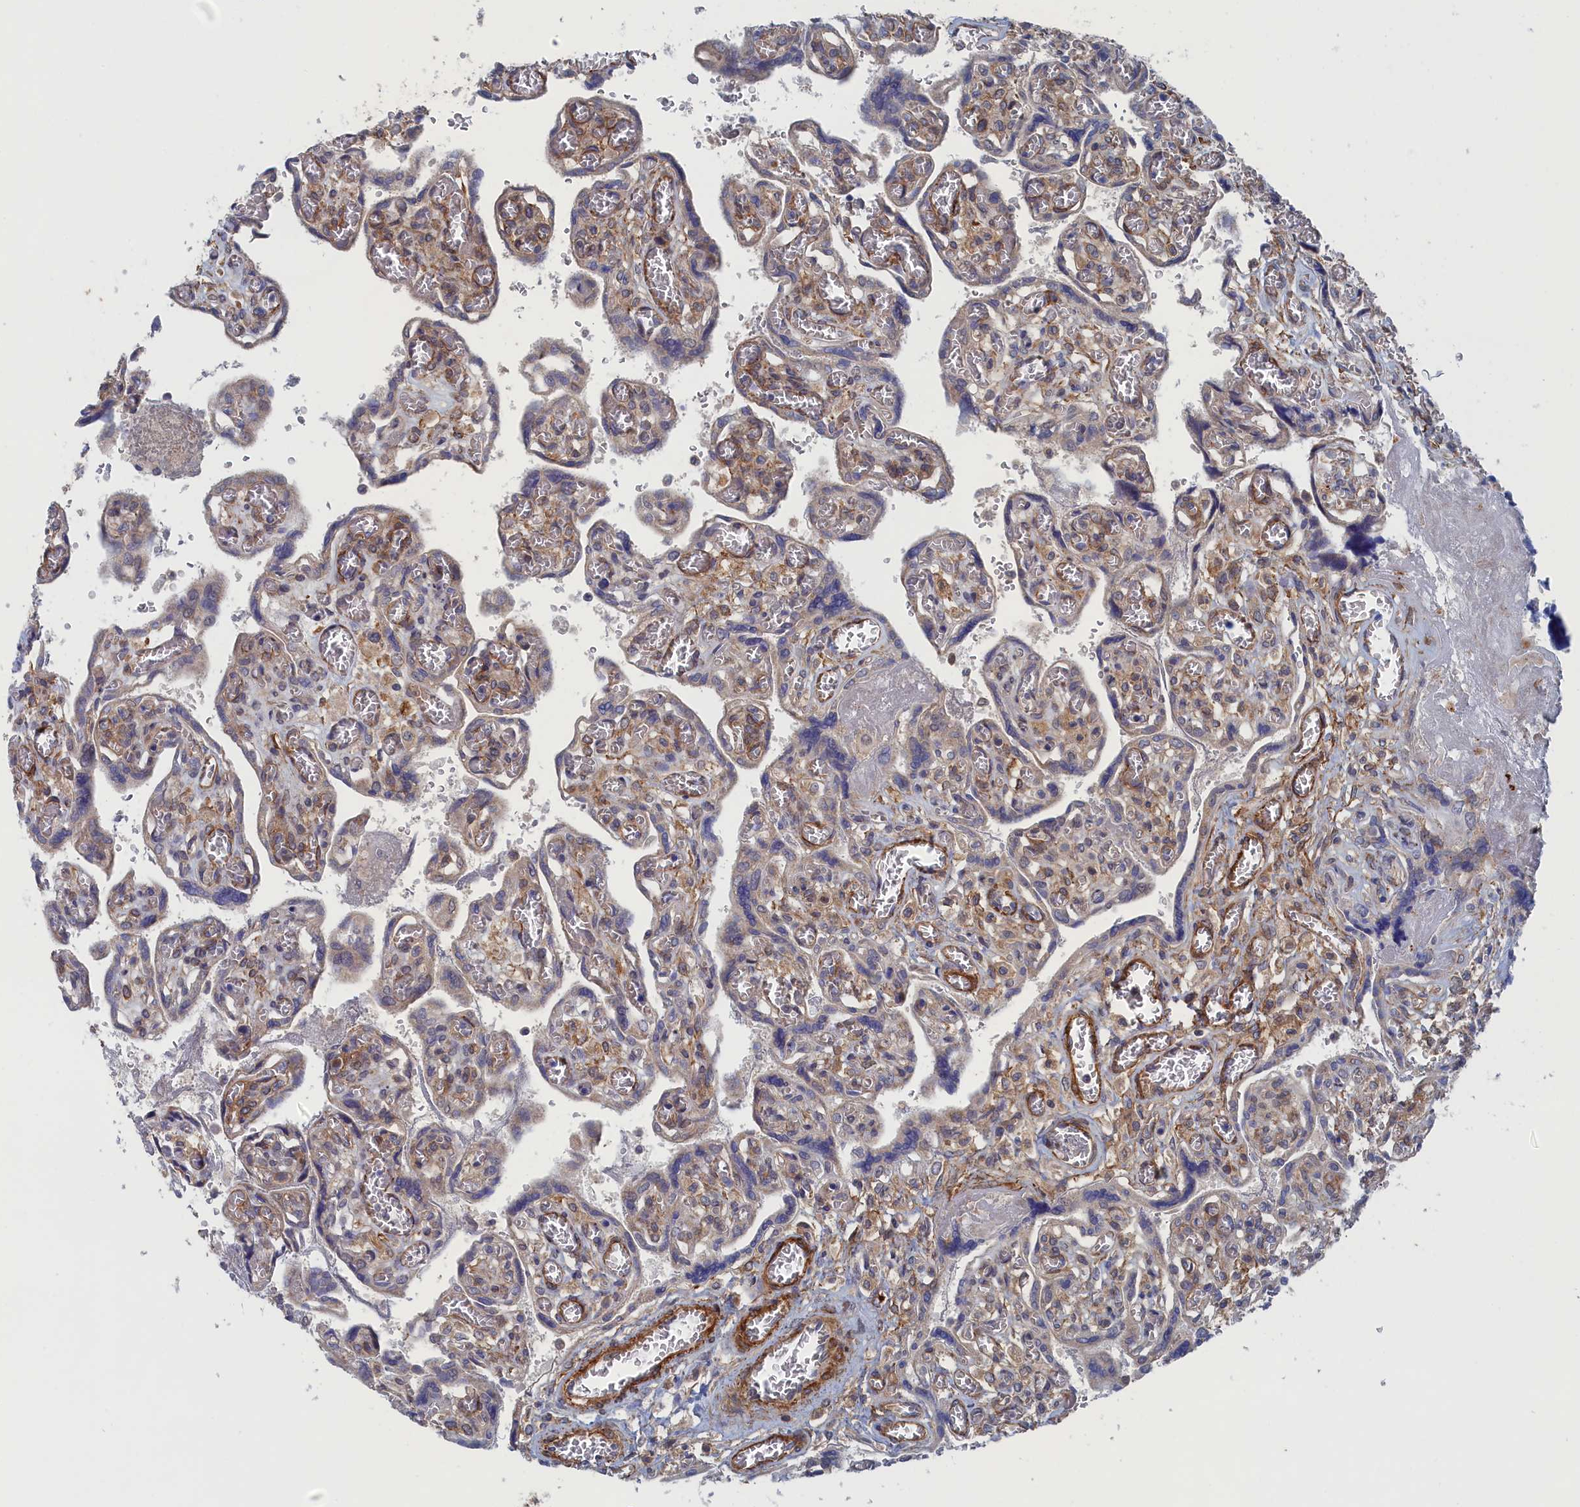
{"staining": {"intensity": "moderate", "quantity": "25%-75%", "location": "cytoplasmic/membranous"}, "tissue": "placenta", "cell_type": "Trophoblastic cells", "image_type": "normal", "snomed": [{"axis": "morphology", "description": "Normal tissue, NOS"}, {"axis": "topography", "description": "Placenta"}], "caption": "Protein staining of benign placenta demonstrates moderate cytoplasmic/membranous expression in about 25%-75% of trophoblastic cells. The staining was performed using DAB, with brown indicating positive protein expression. Nuclei are stained blue with hematoxylin.", "gene": "FILIP1L", "patient": {"sex": "female", "age": 39}}